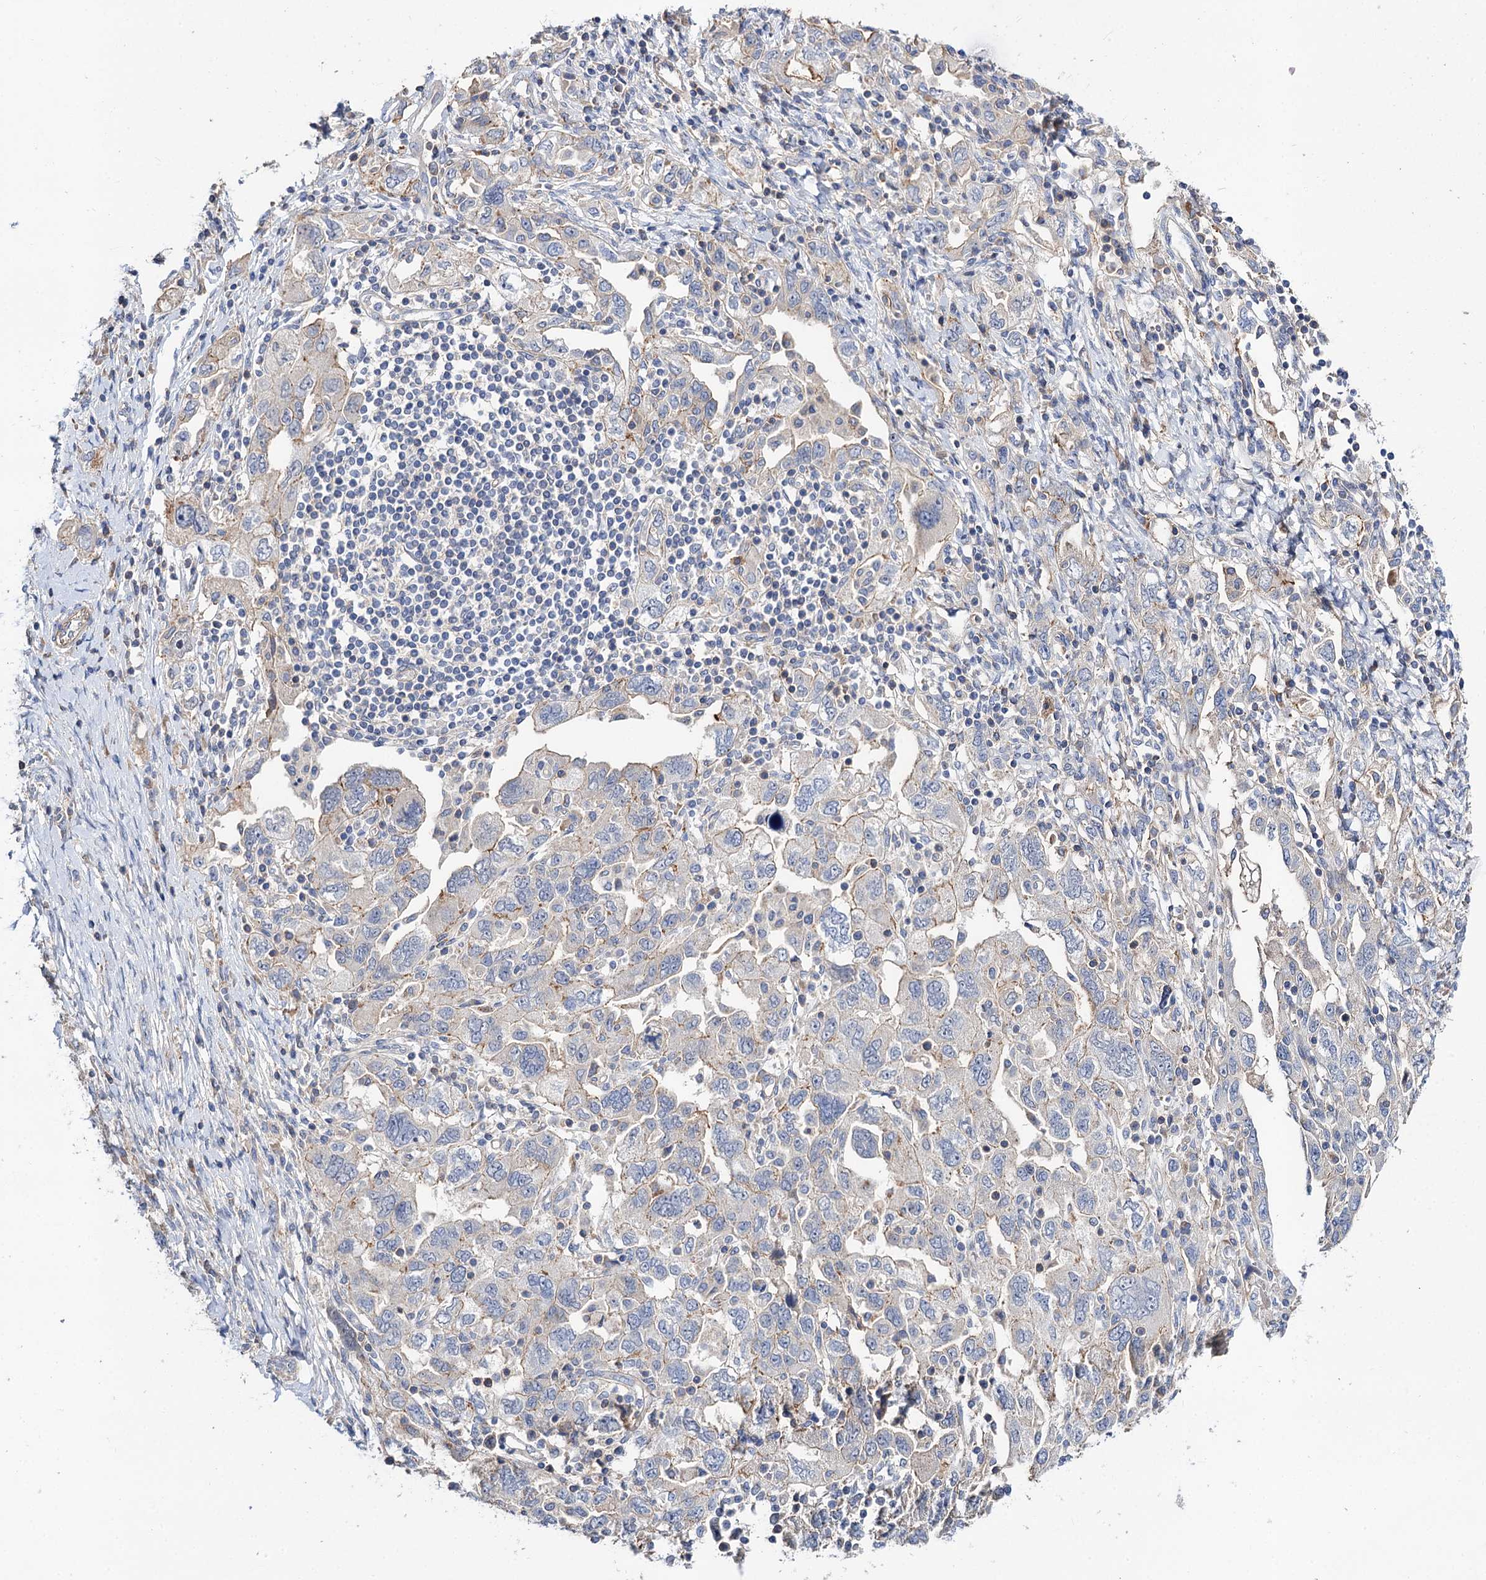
{"staining": {"intensity": "weak", "quantity": "<25%", "location": "cytoplasmic/membranous"}, "tissue": "ovarian cancer", "cell_type": "Tumor cells", "image_type": "cancer", "snomed": [{"axis": "morphology", "description": "Carcinoma, NOS"}, {"axis": "morphology", "description": "Cystadenocarcinoma, serous, NOS"}, {"axis": "topography", "description": "Ovary"}], "caption": "High power microscopy image of an immunohistochemistry photomicrograph of ovarian carcinoma, revealing no significant staining in tumor cells. (DAB immunohistochemistry (IHC), high magnification).", "gene": "NUDCD2", "patient": {"sex": "female", "age": 69}}